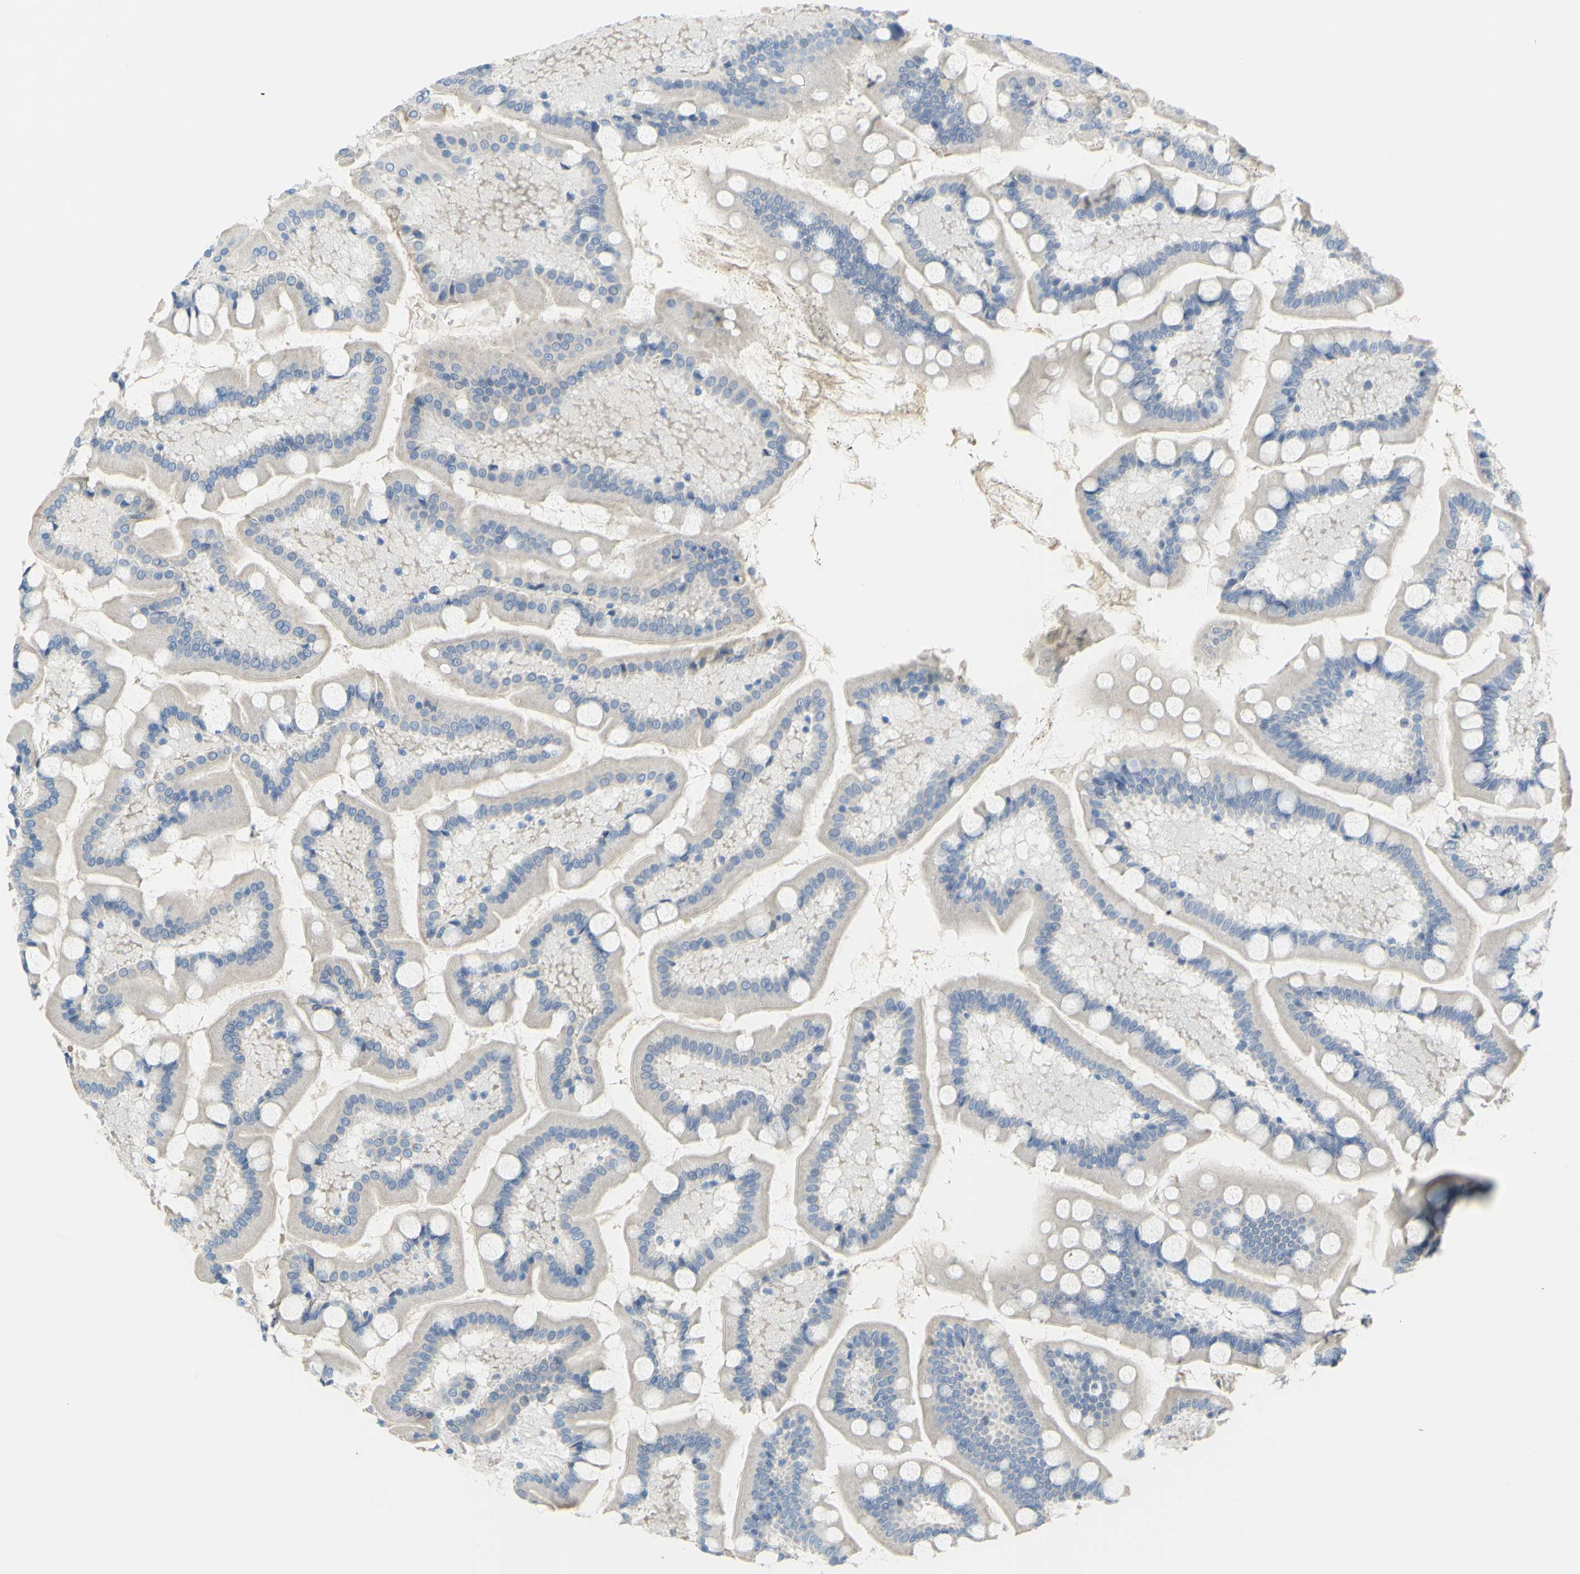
{"staining": {"intensity": "negative", "quantity": "none", "location": "none"}, "tissue": "small intestine", "cell_type": "Glandular cells", "image_type": "normal", "snomed": [{"axis": "morphology", "description": "Normal tissue, NOS"}, {"axis": "topography", "description": "Small intestine"}], "caption": "Photomicrograph shows no protein positivity in glandular cells of unremarkable small intestine. (DAB (3,3'-diaminobenzidine) immunohistochemistry (IHC) visualized using brightfield microscopy, high magnification).", "gene": "SLC1A2", "patient": {"sex": "male", "age": 41}}